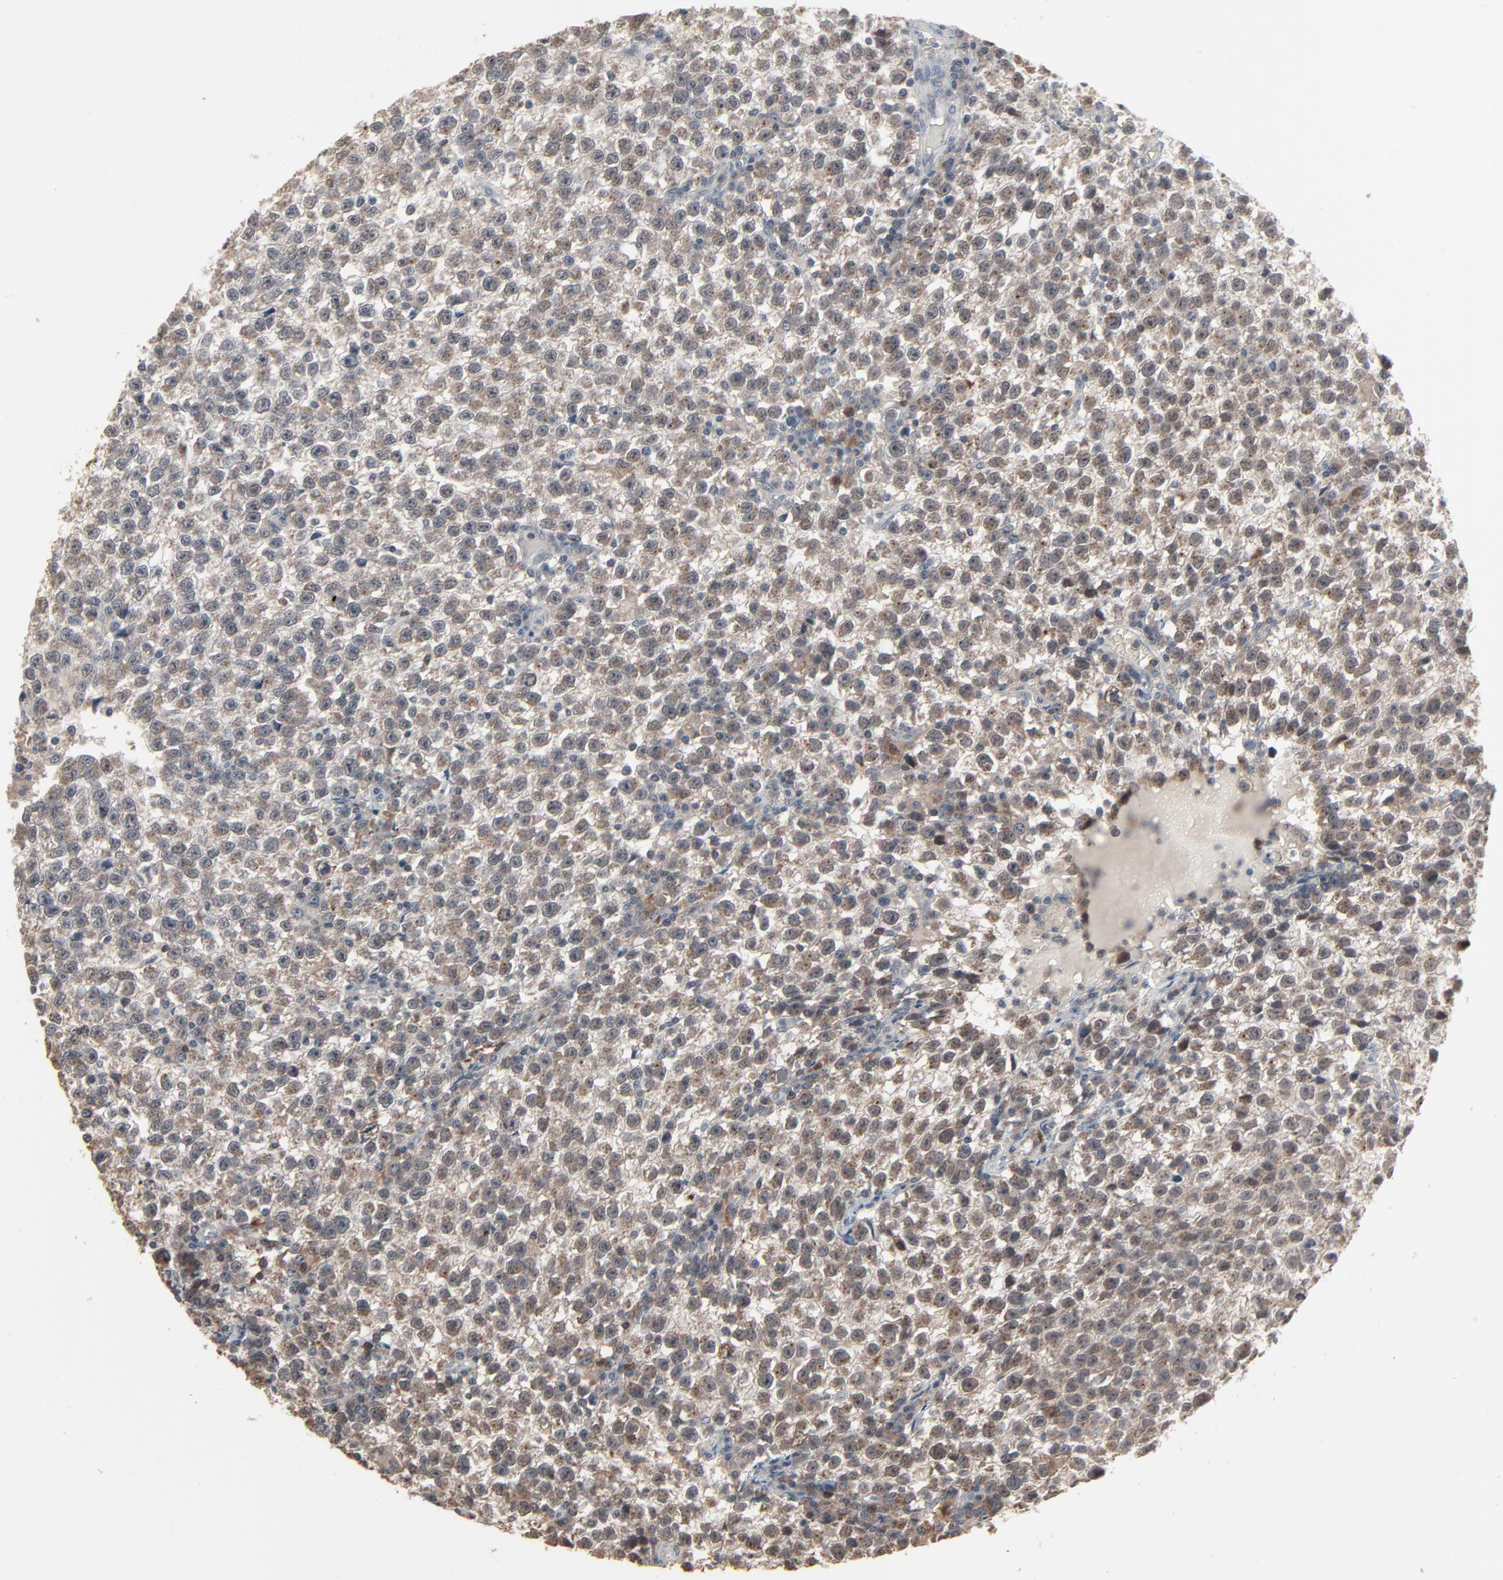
{"staining": {"intensity": "weak", "quantity": ">75%", "location": "cytoplasmic/membranous"}, "tissue": "testis cancer", "cell_type": "Tumor cells", "image_type": "cancer", "snomed": [{"axis": "morphology", "description": "Seminoma, NOS"}, {"axis": "topography", "description": "Testis"}], "caption": "Immunohistochemical staining of testis cancer exhibits low levels of weak cytoplasmic/membranous protein staining in about >75% of tumor cells.", "gene": "DOCK8", "patient": {"sex": "male", "age": 35}}